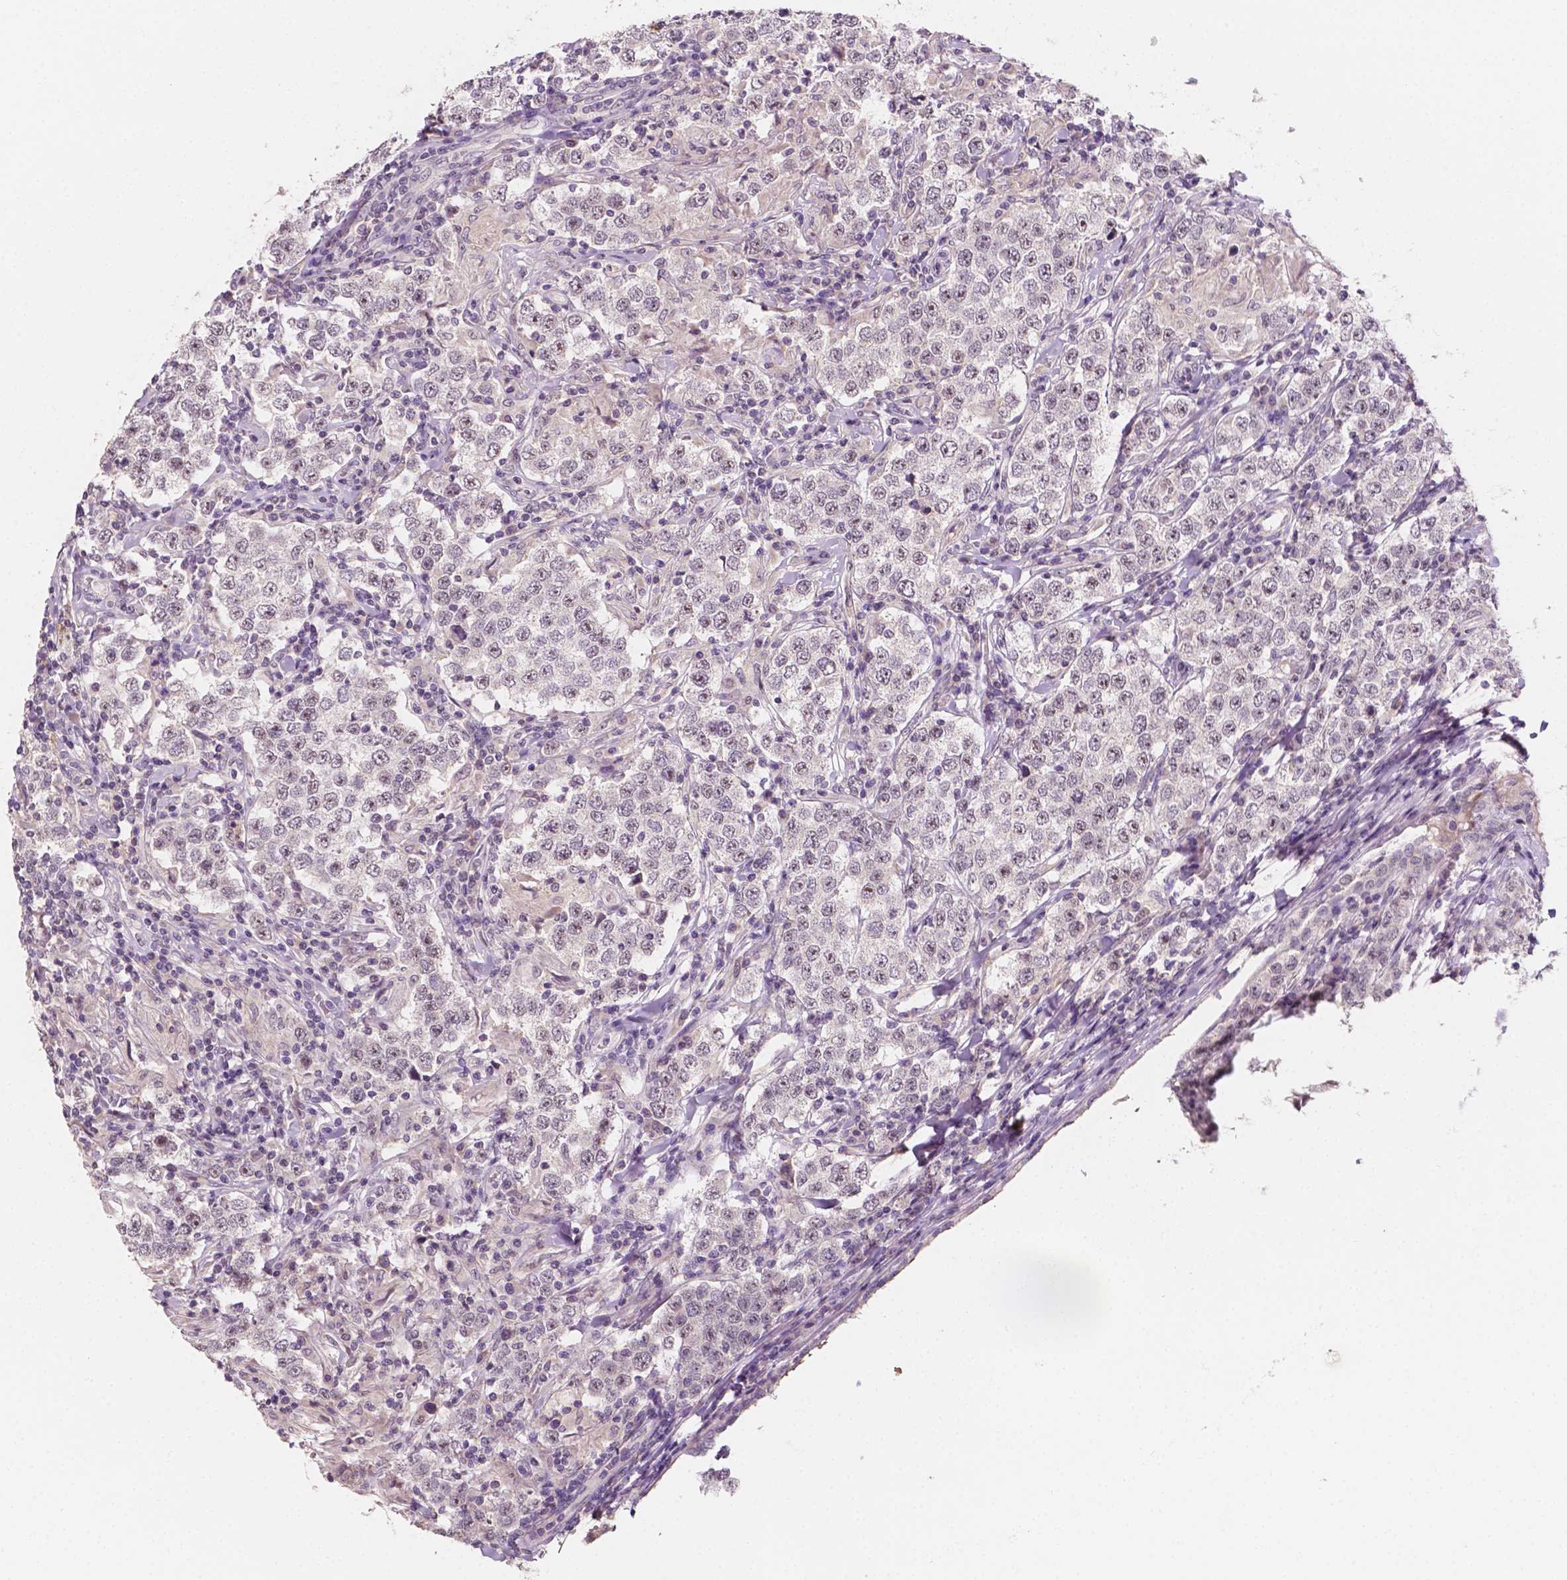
{"staining": {"intensity": "negative", "quantity": "none", "location": "none"}, "tissue": "testis cancer", "cell_type": "Tumor cells", "image_type": "cancer", "snomed": [{"axis": "morphology", "description": "Seminoma, NOS"}, {"axis": "morphology", "description": "Carcinoma, Embryonal, NOS"}, {"axis": "topography", "description": "Testis"}], "caption": "Testis cancer was stained to show a protein in brown. There is no significant expression in tumor cells.", "gene": "SIRT2", "patient": {"sex": "male", "age": 41}}